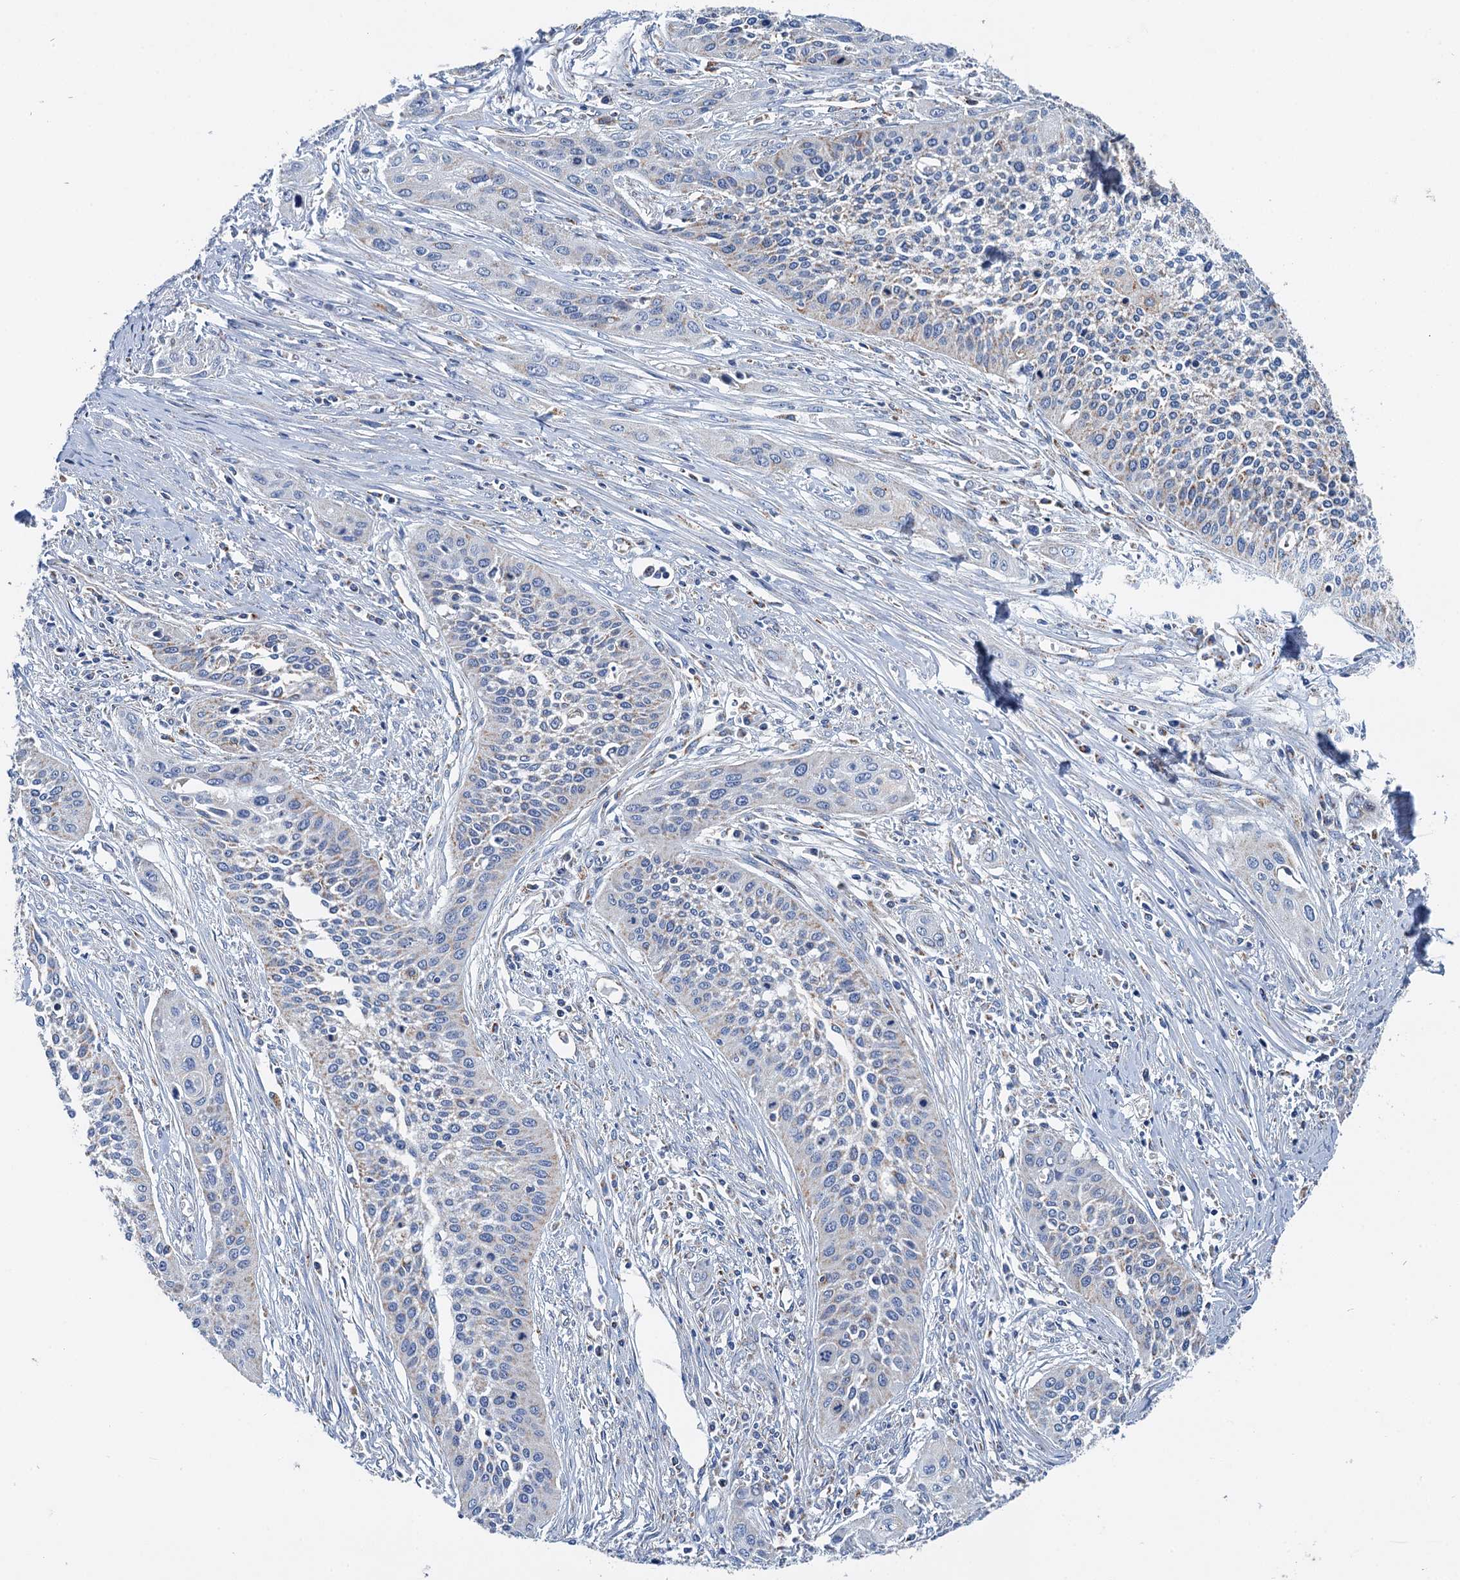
{"staining": {"intensity": "weak", "quantity": "<25%", "location": "cytoplasmic/membranous"}, "tissue": "cervical cancer", "cell_type": "Tumor cells", "image_type": "cancer", "snomed": [{"axis": "morphology", "description": "Squamous cell carcinoma, NOS"}, {"axis": "topography", "description": "Cervix"}], "caption": "This is an IHC histopathology image of cervical squamous cell carcinoma. There is no expression in tumor cells.", "gene": "IVD", "patient": {"sex": "female", "age": 34}}